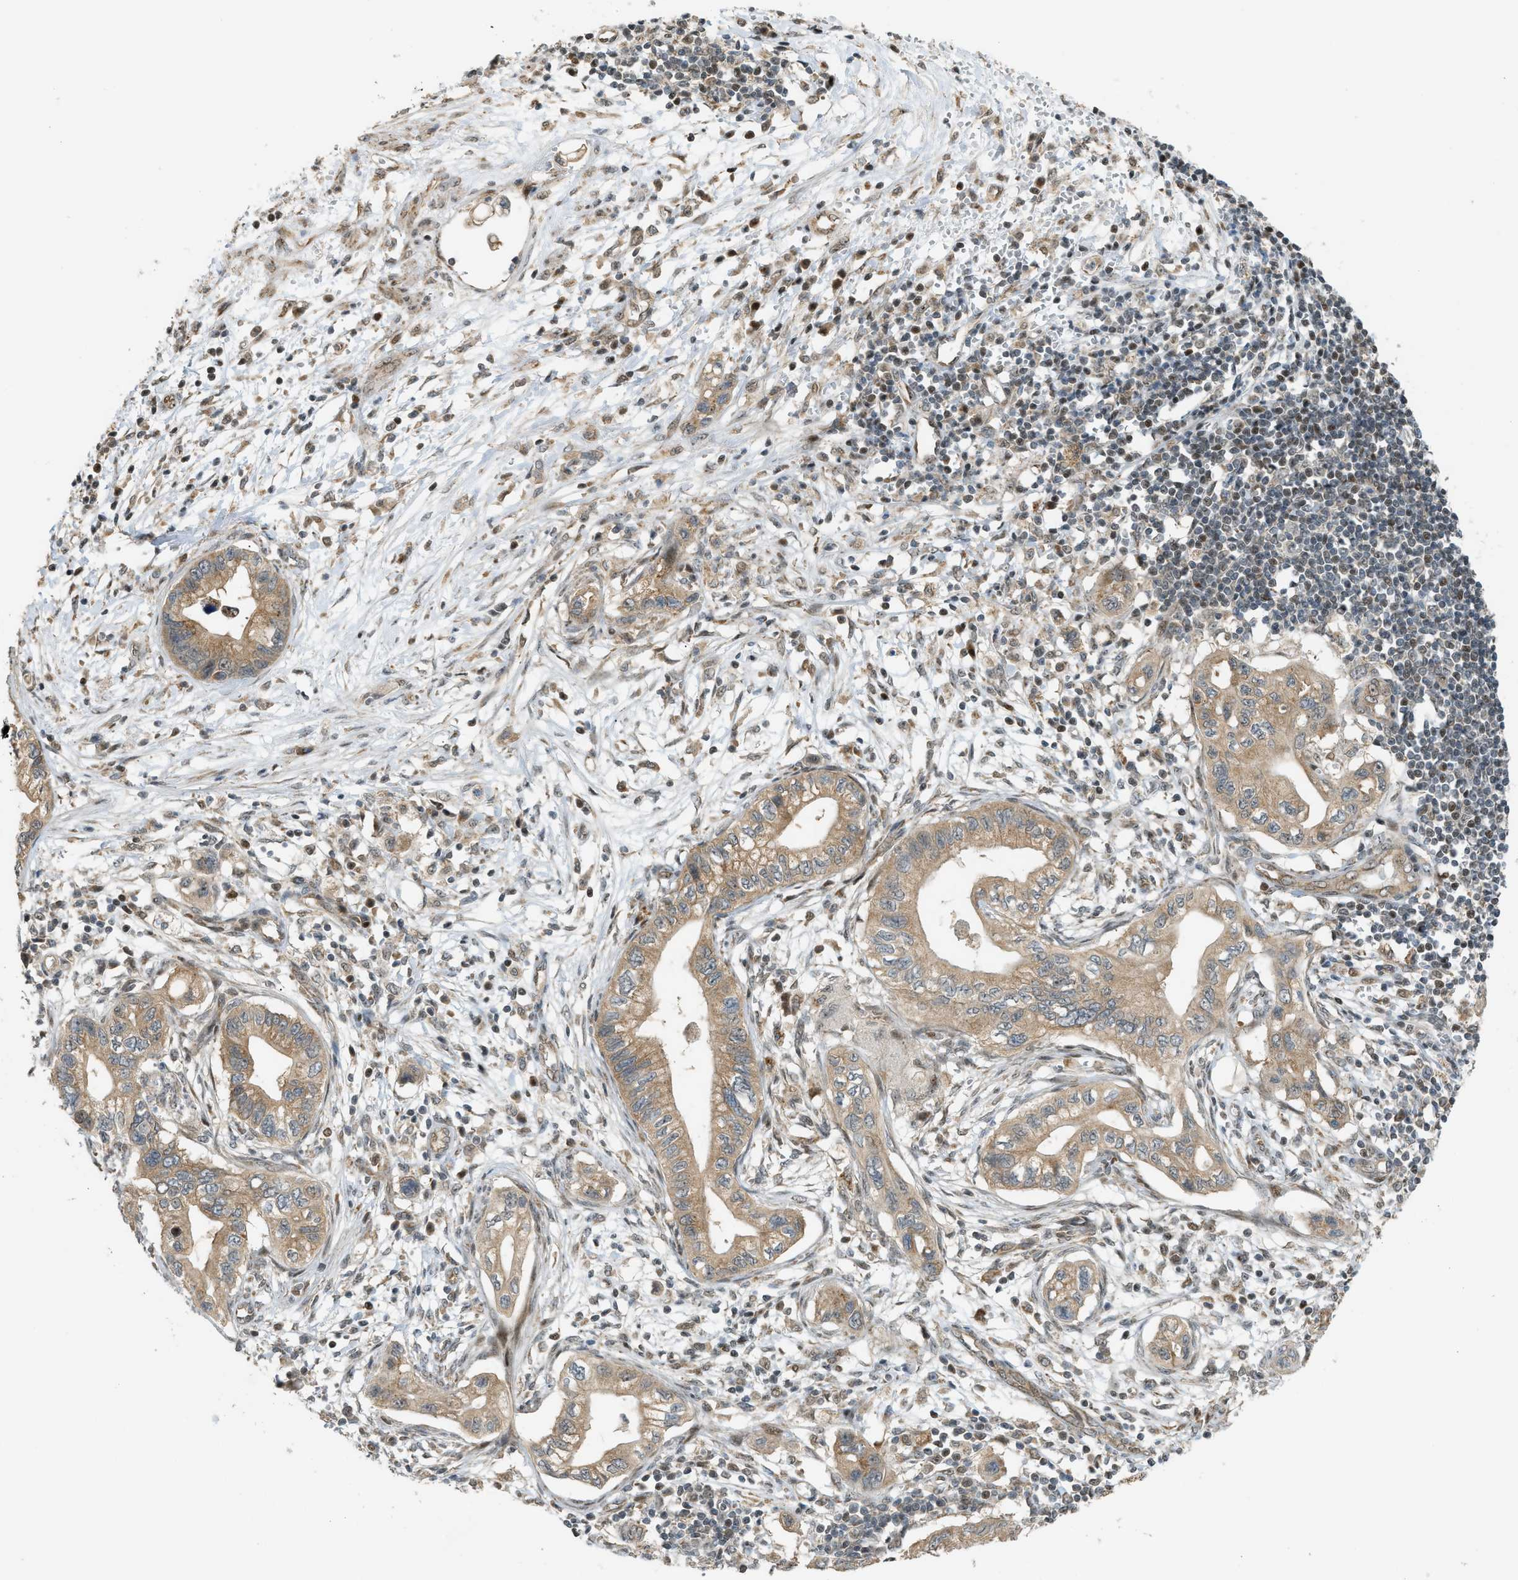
{"staining": {"intensity": "moderate", "quantity": ">75%", "location": "cytoplasmic/membranous"}, "tissue": "pancreatic cancer", "cell_type": "Tumor cells", "image_type": "cancer", "snomed": [{"axis": "morphology", "description": "Adenocarcinoma, NOS"}, {"axis": "topography", "description": "Pancreas"}], "caption": "Adenocarcinoma (pancreatic) tissue shows moderate cytoplasmic/membranous staining in about >75% of tumor cells Nuclei are stained in blue.", "gene": "CCDC186", "patient": {"sex": "male", "age": 56}}